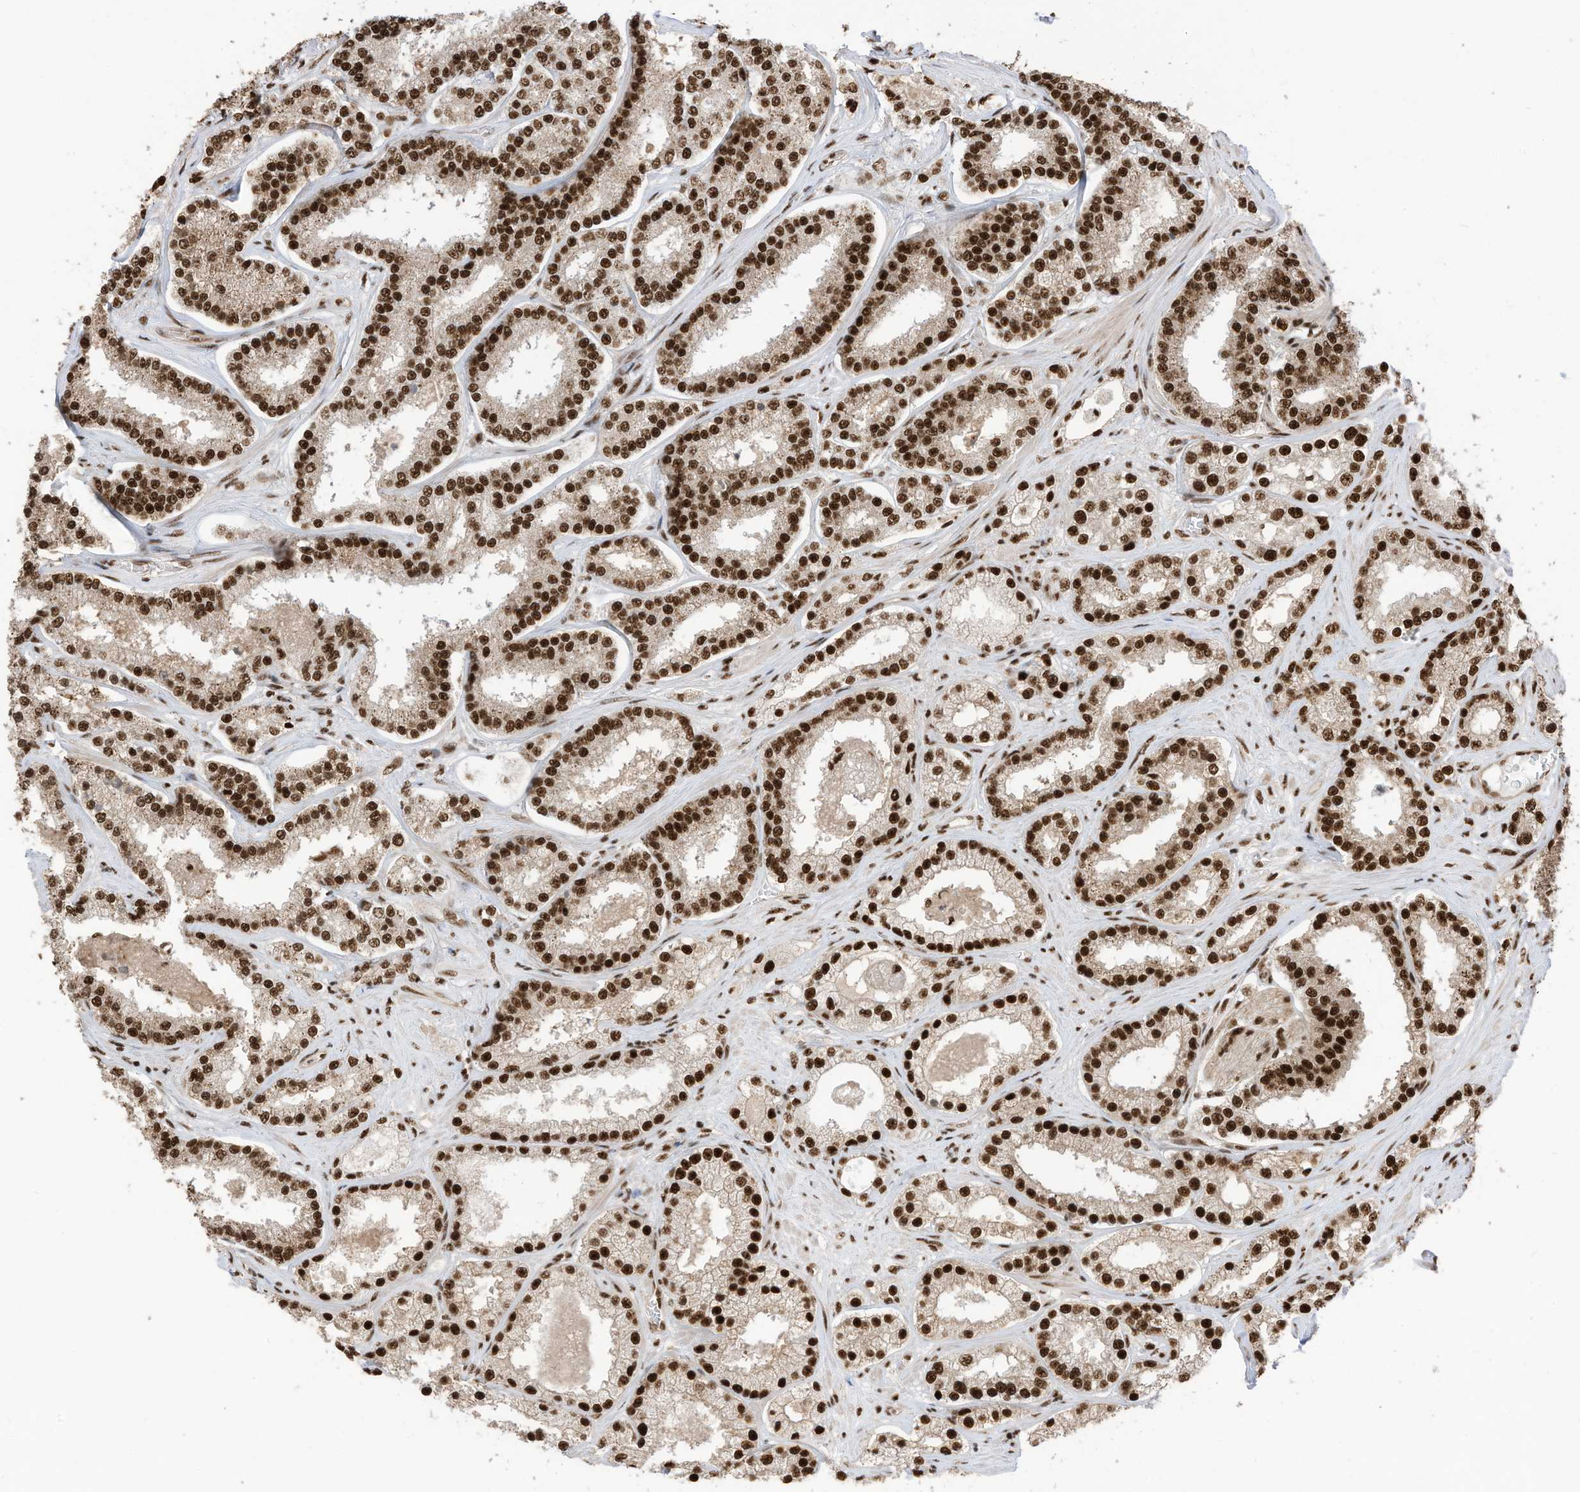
{"staining": {"intensity": "strong", "quantity": ">75%", "location": "nuclear"}, "tissue": "prostate cancer", "cell_type": "Tumor cells", "image_type": "cancer", "snomed": [{"axis": "morphology", "description": "Normal tissue, NOS"}, {"axis": "morphology", "description": "Adenocarcinoma, High grade"}, {"axis": "topography", "description": "Prostate"}], "caption": "Human adenocarcinoma (high-grade) (prostate) stained with a brown dye demonstrates strong nuclear positive staining in about >75% of tumor cells.", "gene": "SF3A3", "patient": {"sex": "male", "age": 83}}